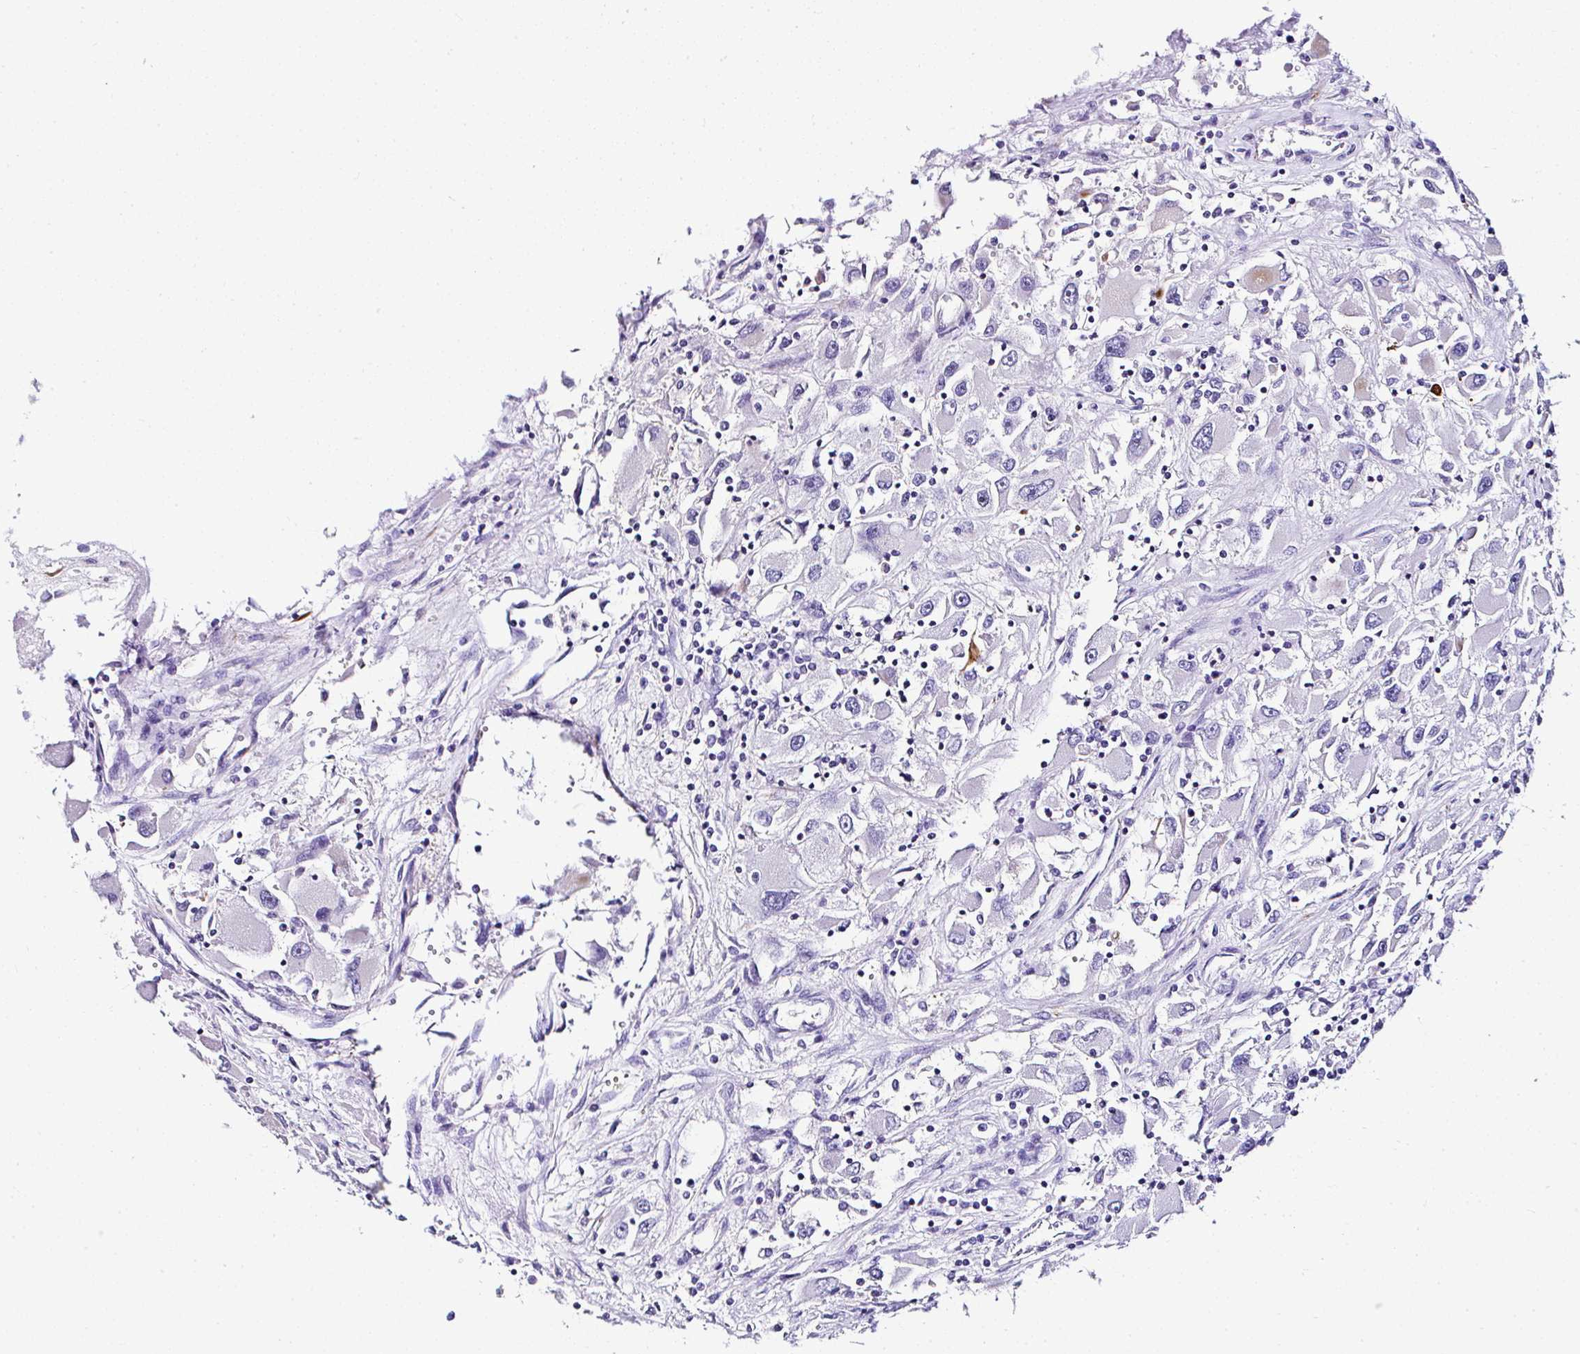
{"staining": {"intensity": "negative", "quantity": "none", "location": "none"}, "tissue": "renal cancer", "cell_type": "Tumor cells", "image_type": "cancer", "snomed": [{"axis": "morphology", "description": "Adenocarcinoma, NOS"}, {"axis": "topography", "description": "Kidney"}], "caption": "This is an immunohistochemistry histopathology image of human renal cancer. There is no expression in tumor cells.", "gene": "DEPDC5", "patient": {"sex": "female", "age": 52}}